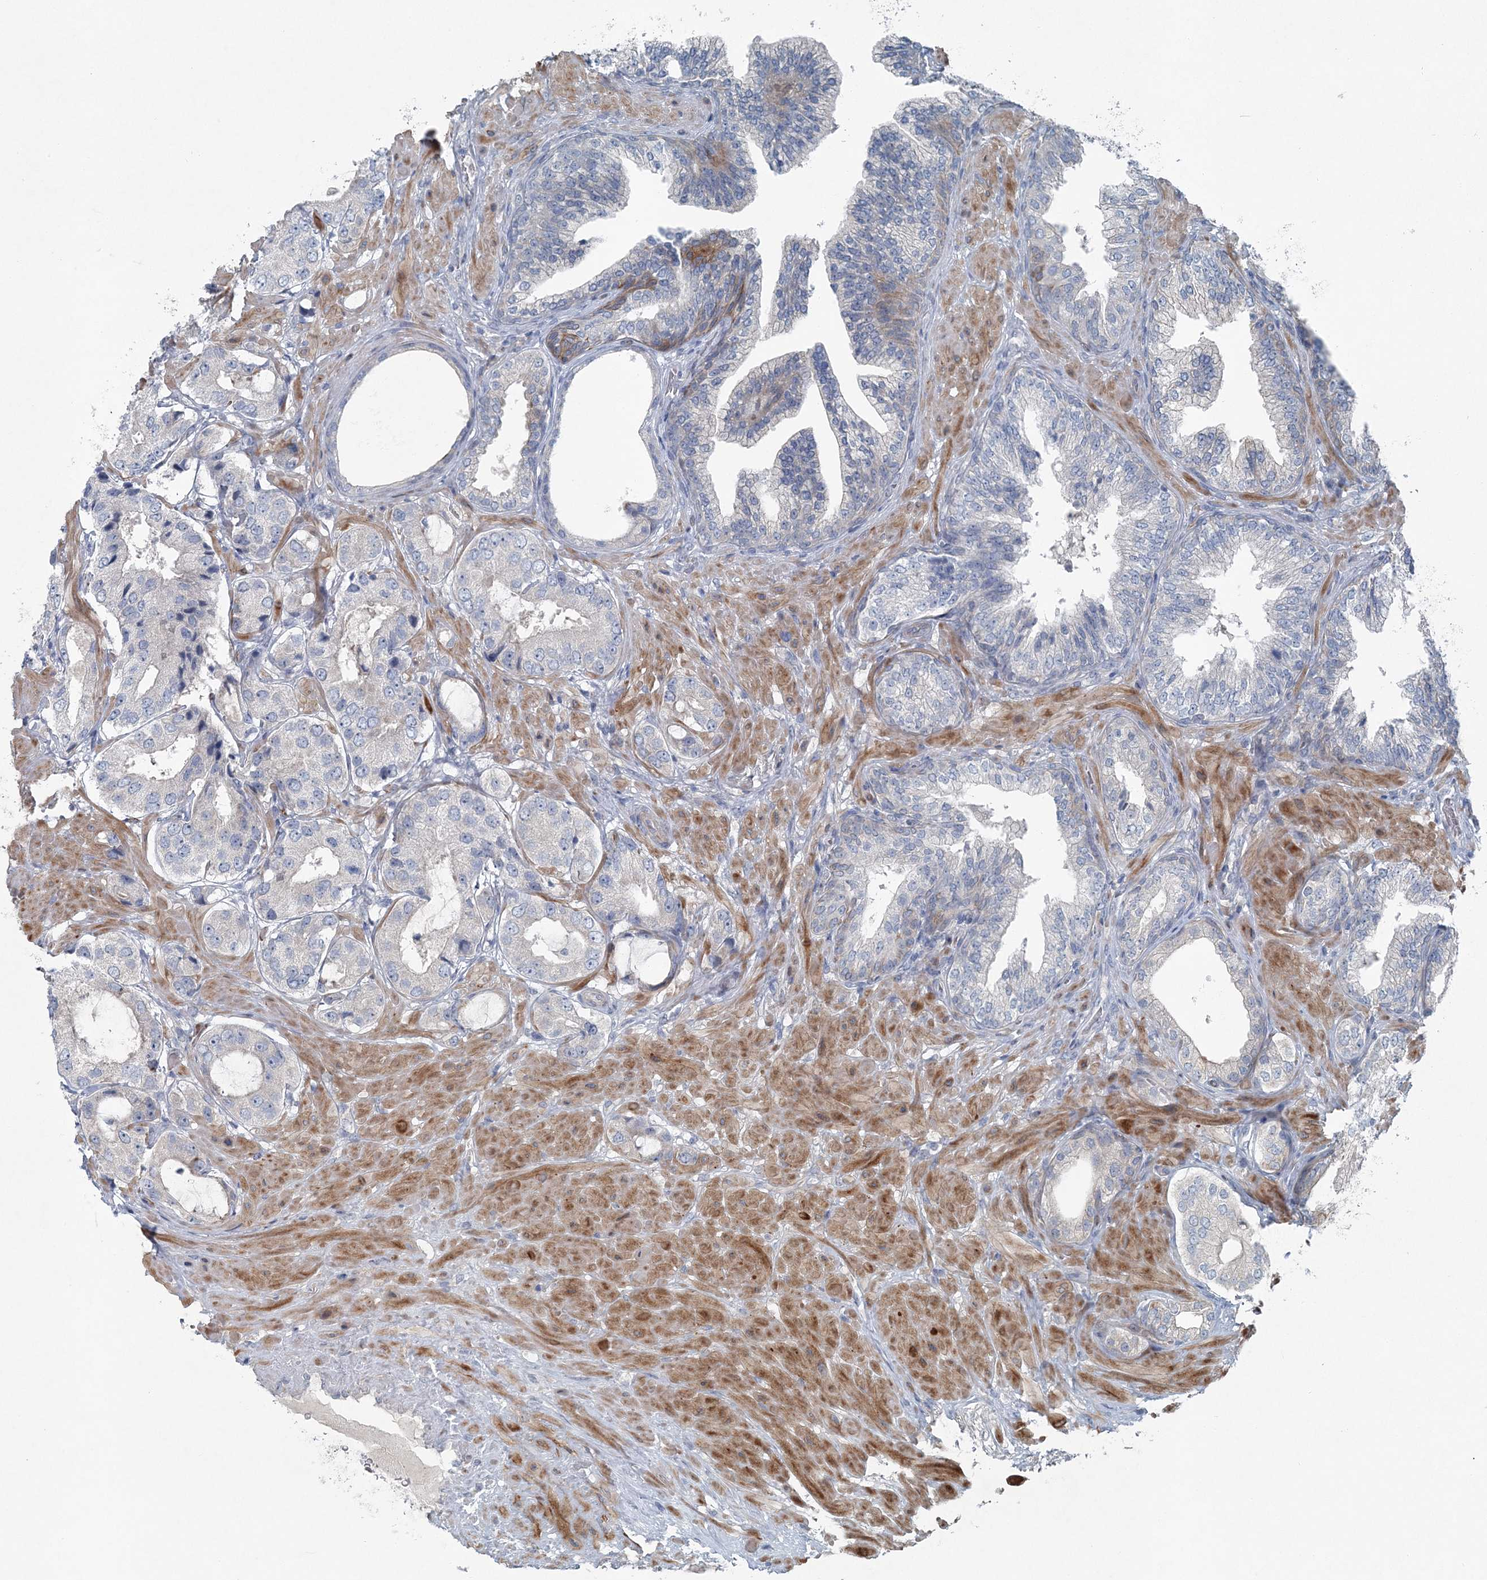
{"staining": {"intensity": "negative", "quantity": "none", "location": "none"}, "tissue": "prostate cancer", "cell_type": "Tumor cells", "image_type": "cancer", "snomed": [{"axis": "morphology", "description": "Adenocarcinoma, High grade"}, {"axis": "topography", "description": "Prostate"}], "caption": "High-grade adenocarcinoma (prostate) was stained to show a protein in brown. There is no significant staining in tumor cells.", "gene": "KIAA1586", "patient": {"sex": "male", "age": 59}}